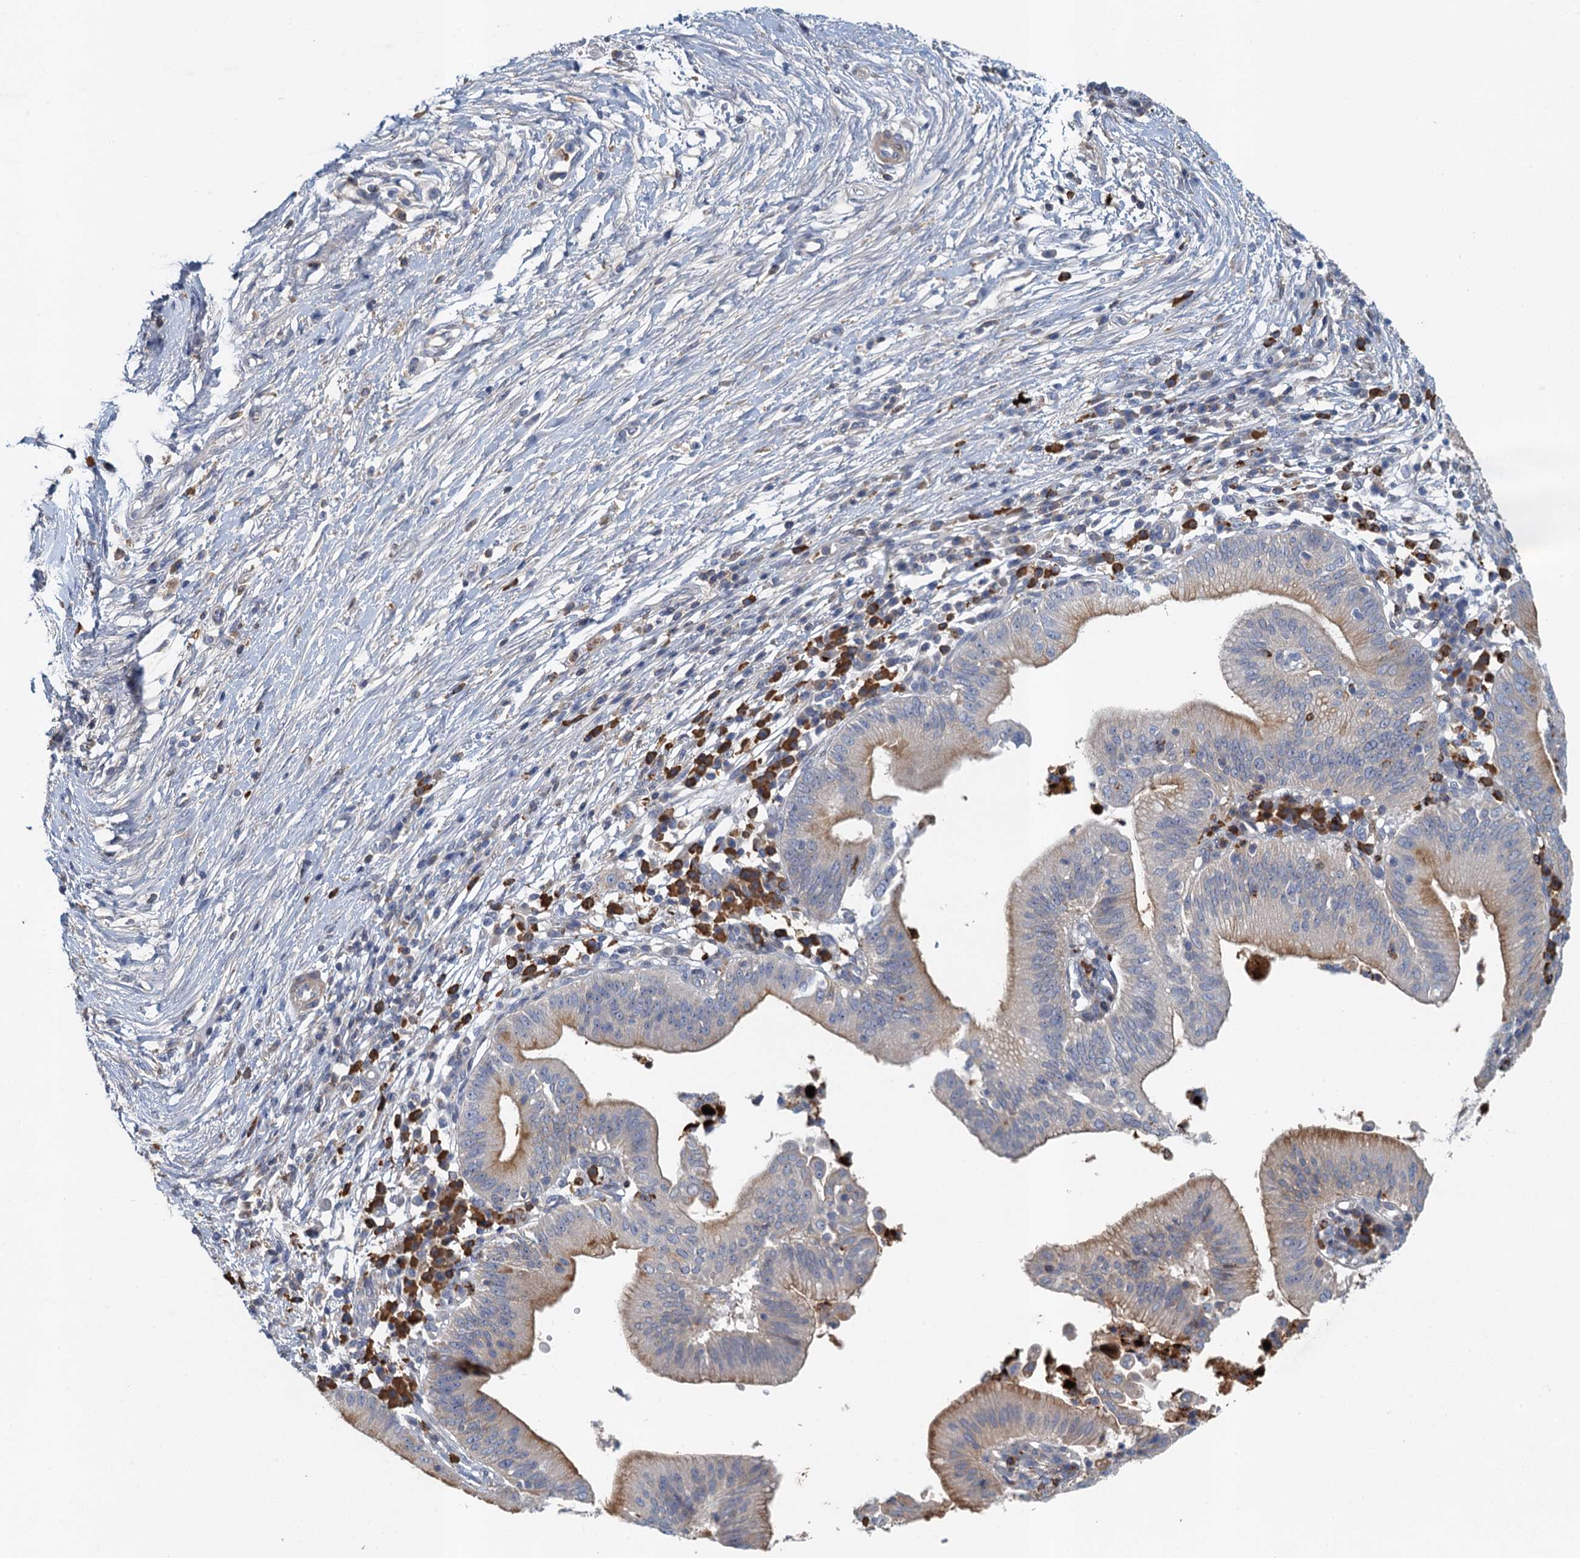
{"staining": {"intensity": "moderate", "quantity": "<25%", "location": "cytoplasmic/membranous"}, "tissue": "pancreatic cancer", "cell_type": "Tumor cells", "image_type": "cancer", "snomed": [{"axis": "morphology", "description": "Adenocarcinoma, NOS"}, {"axis": "topography", "description": "Pancreas"}], "caption": "Immunohistochemistry of human pancreatic cancer (adenocarcinoma) displays low levels of moderate cytoplasmic/membranous staining in about <25% of tumor cells. The staining was performed using DAB, with brown indicating positive protein expression. Nuclei are stained blue with hematoxylin.", "gene": "TPCN1", "patient": {"sex": "male", "age": 68}}